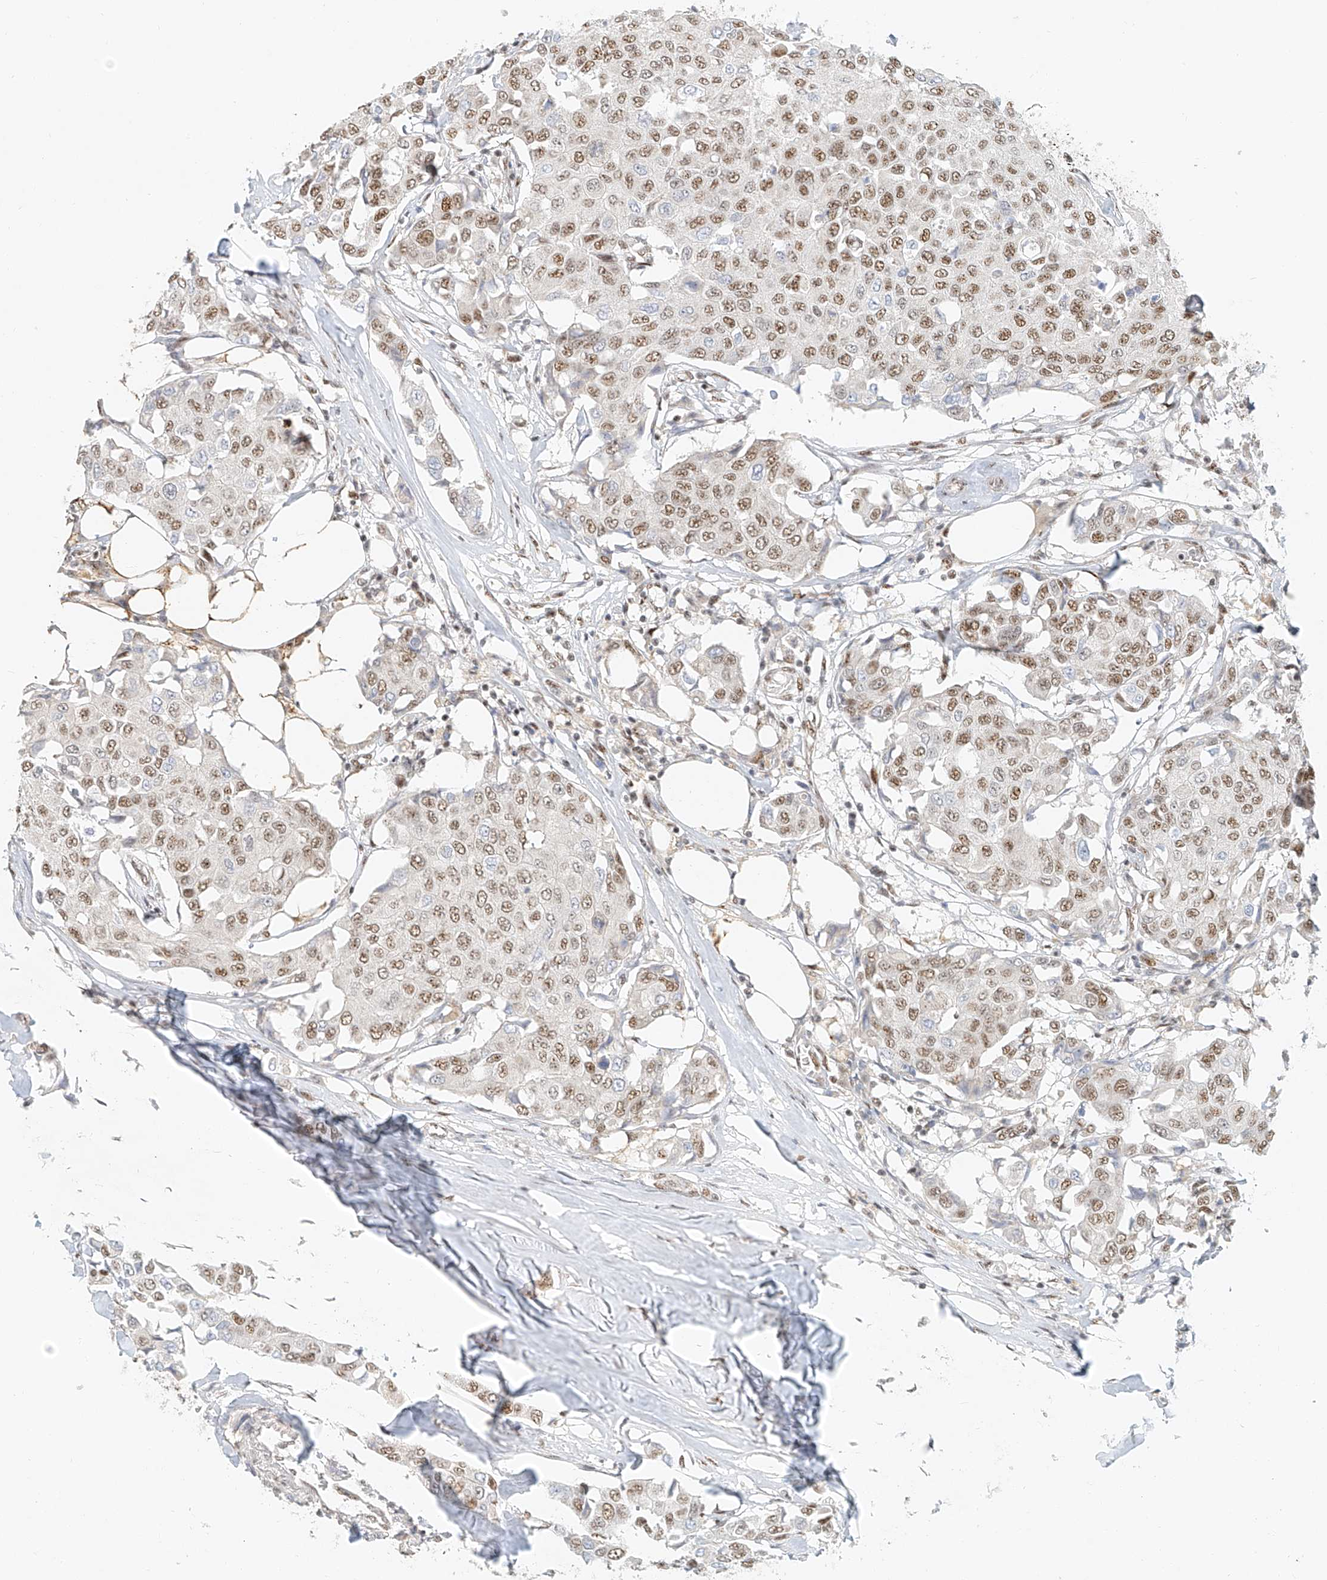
{"staining": {"intensity": "moderate", "quantity": ">75%", "location": "nuclear"}, "tissue": "breast cancer", "cell_type": "Tumor cells", "image_type": "cancer", "snomed": [{"axis": "morphology", "description": "Duct carcinoma"}, {"axis": "topography", "description": "Breast"}], "caption": "Moderate nuclear expression is present in approximately >75% of tumor cells in breast cancer (invasive ductal carcinoma).", "gene": "CXorf58", "patient": {"sex": "female", "age": 80}}